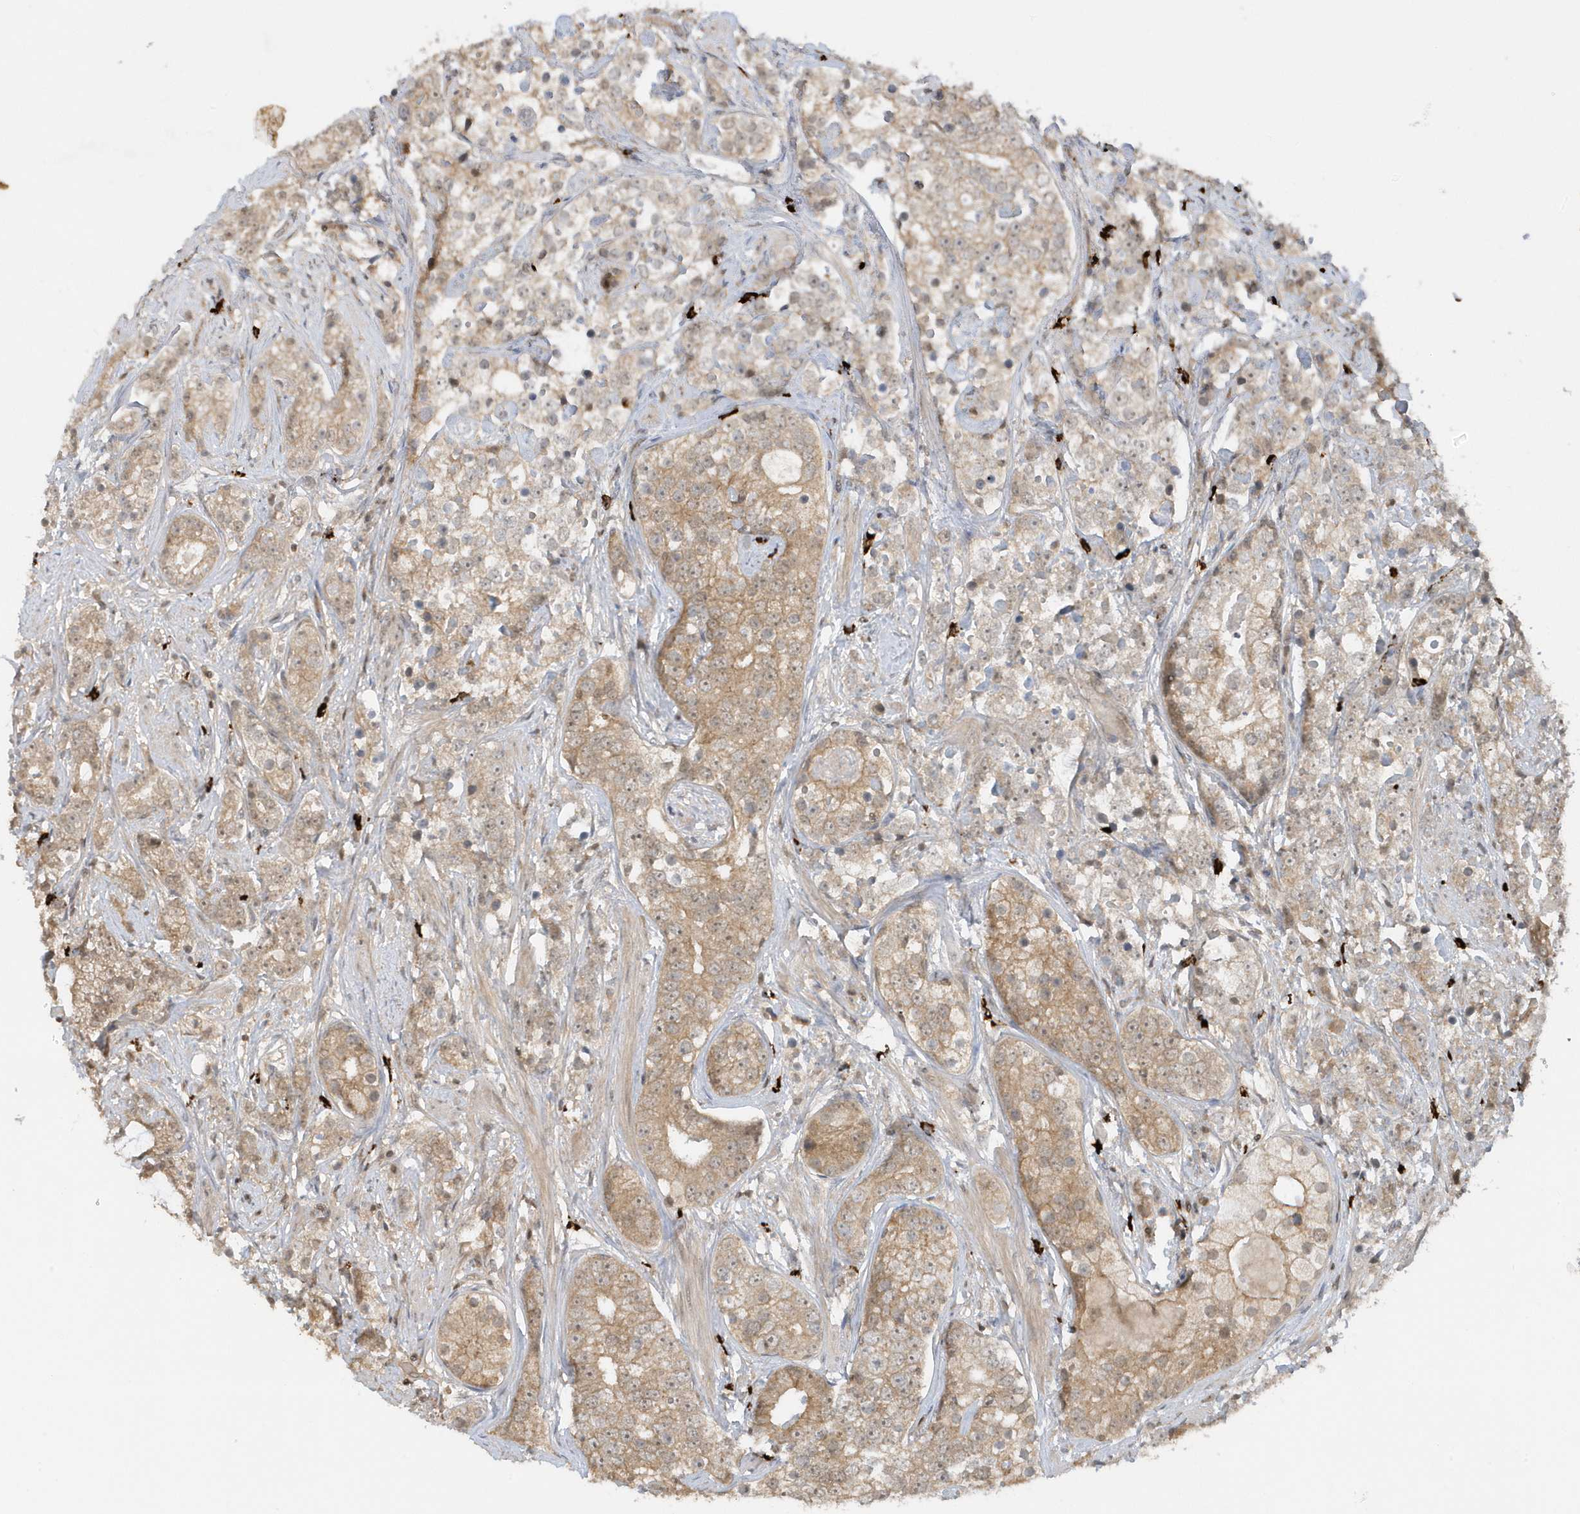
{"staining": {"intensity": "moderate", "quantity": "25%-75%", "location": "cytoplasmic/membranous"}, "tissue": "prostate cancer", "cell_type": "Tumor cells", "image_type": "cancer", "snomed": [{"axis": "morphology", "description": "Adenocarcinoma, High grade"}, {"axis": "topography", "description": "Prostate"}], "caption": "An immunohistochemistry image of neoplastic tissue is shown. Protein staining in brown highlights moderate cytoplasmic/membranous positivity in prostate cancer (adenocarcinoma (high-grade)) within tumor cells. (Brightfield microscopy of DAB IHC at high magnification).", "gene": "PPP1R7", "patient": {"sex": "male", "age": 69}}